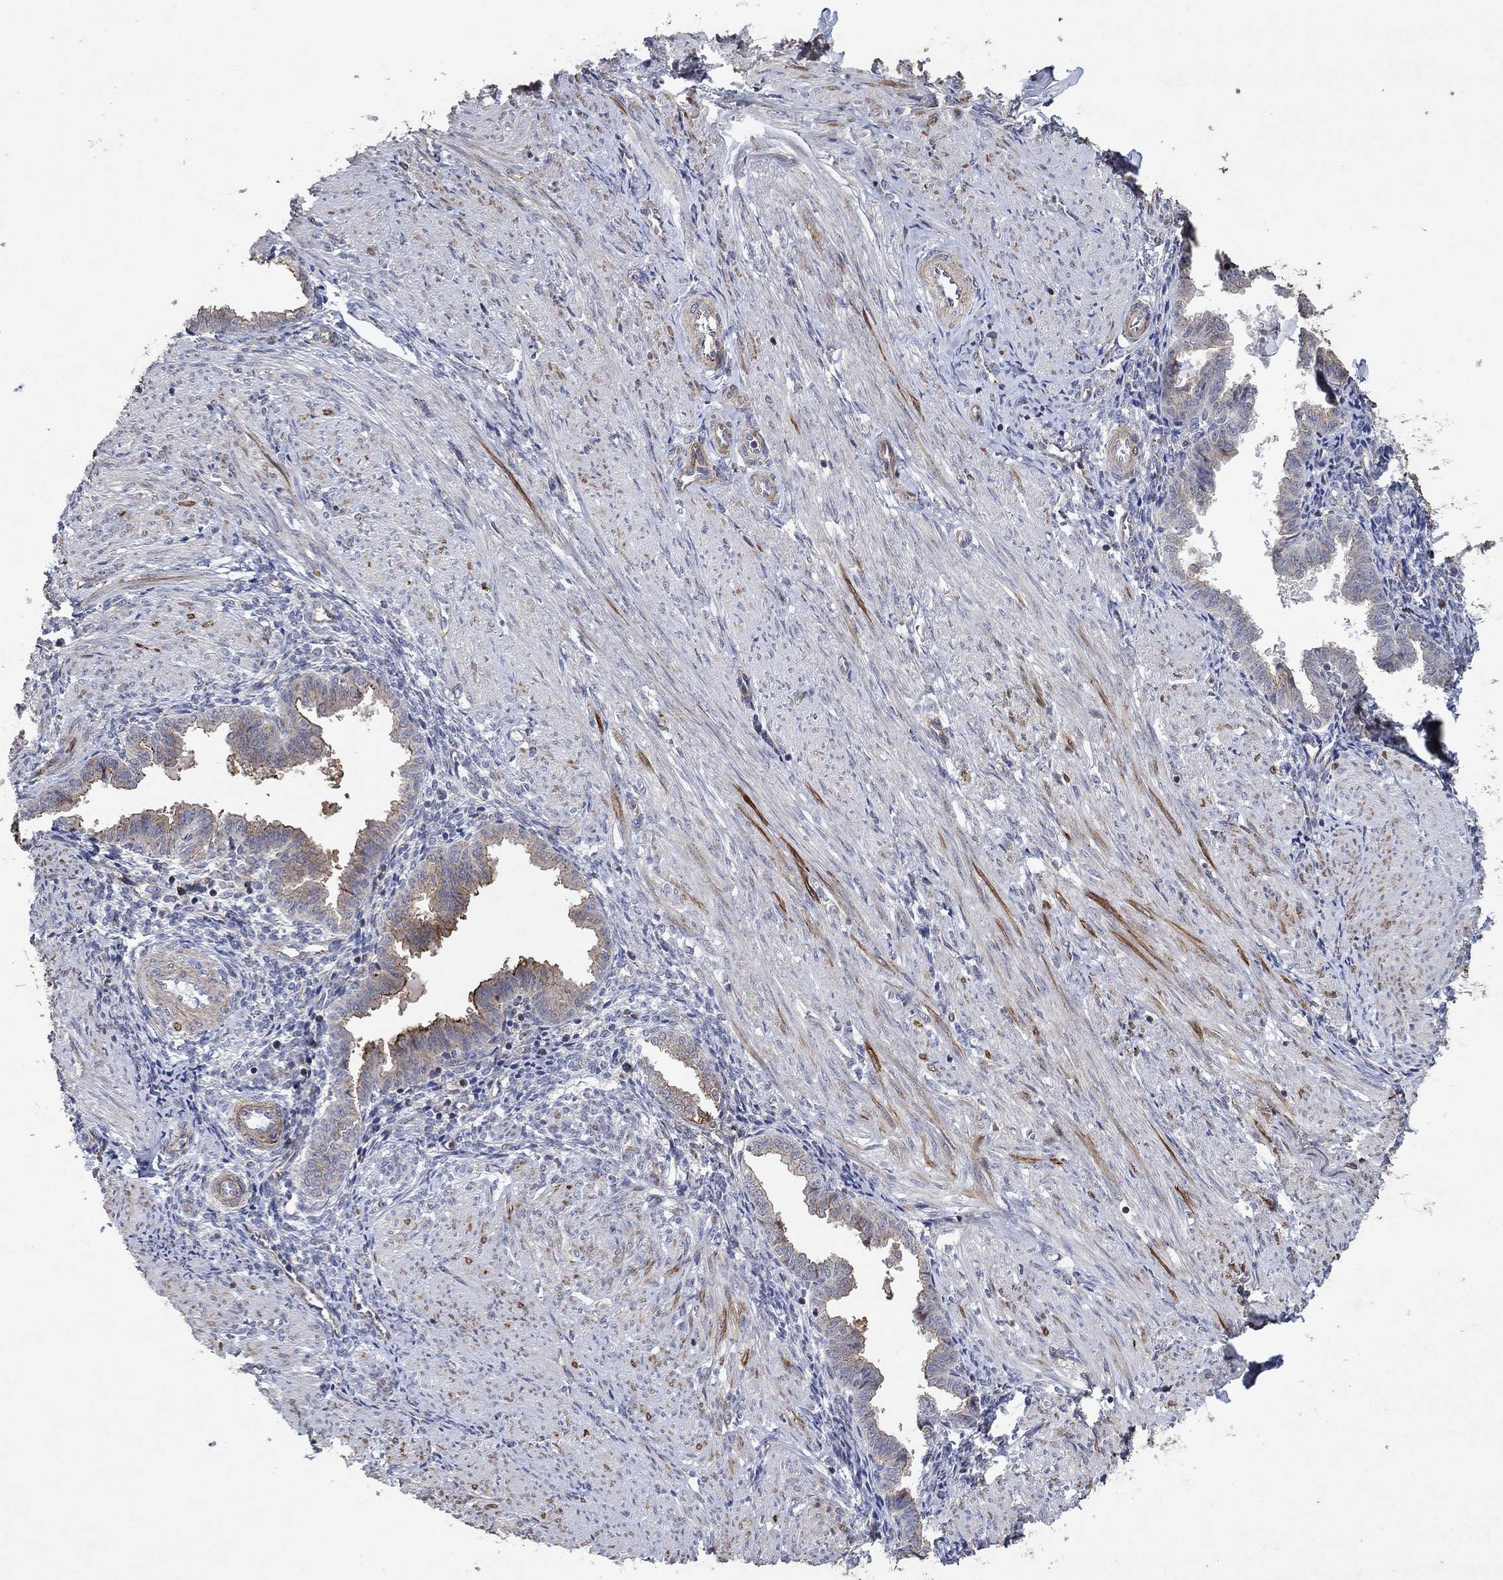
{"staining": {"intensity": "negative", "quantity": "none", "location": "none"}, "tissue": "endometrium", "cell_type": "Cells in endometrial stroma", "image_type": "normal", "snomed": [{"axis": "morphology", "description": "Normal tissue, NOS"}, {"axis": "topography", "description": "Endometrium"}], "caption": "Cells in endometrial stroma are negative for brown protein staining in unremarkable endometrium. (Brightfield microscopy of DAB (3,3'-diaminobenzidine) immunohistochemistry at high magnification).", "gene": "FRG1", "patient": {"sex": "female", "age": 37}}